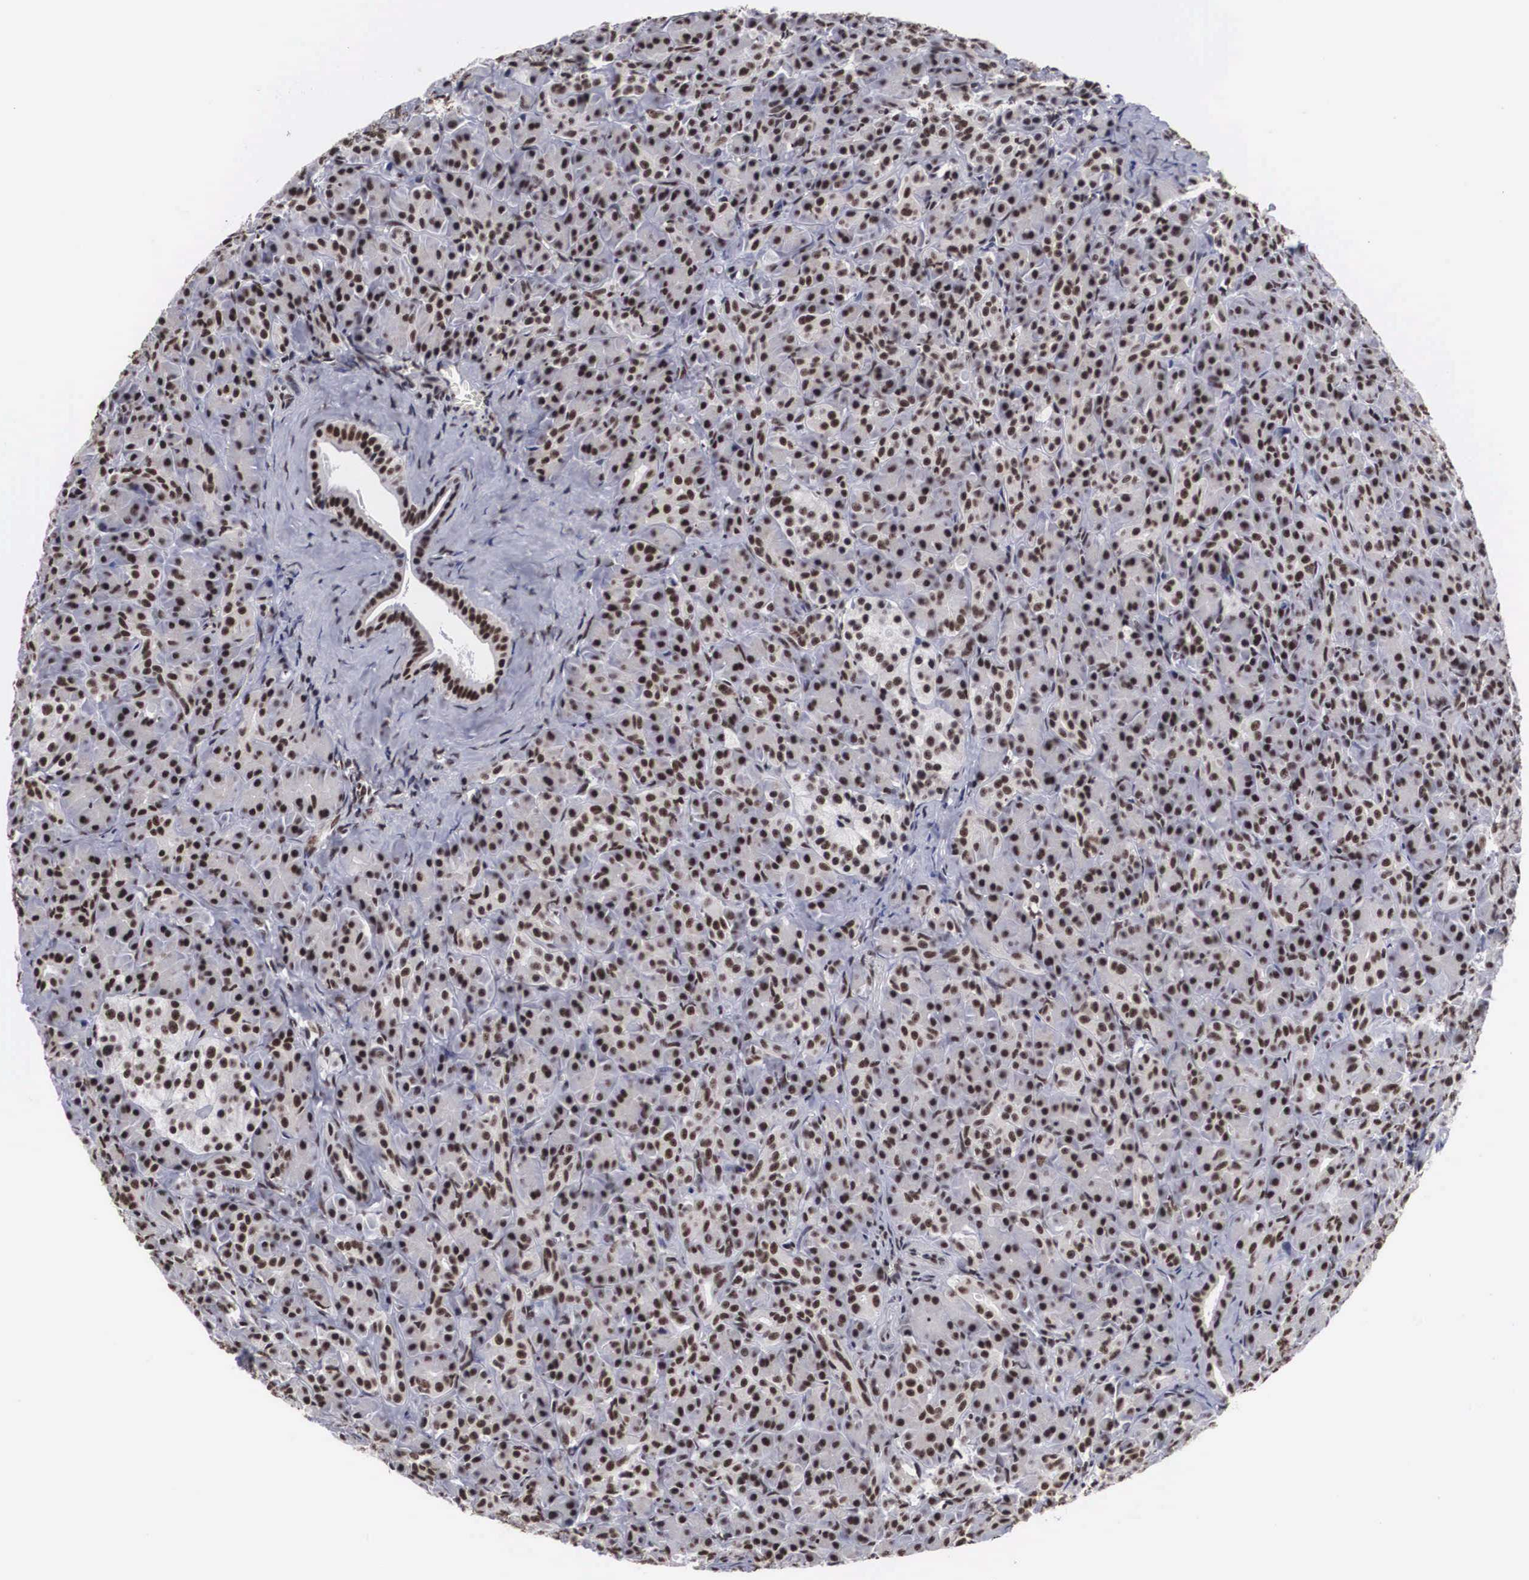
{"staining": {"intensity": "moderate", "quantity": ">75%", "location": "nuclear"}, "tissue": "pancreas", "cell_type": "Exocrine glandular cells", "image_type": "normal", "snomed": [{"axis": "morphology", "description": "Normal tissue, NOS"}, {"axis": "topography", "description": "Lymph node"}, {"axis": "topography", "description": "Pancreas"}], "caption": "Protein expression analysis of unremarkable human pancreas reveals moderate nuclear positivity in about >75% of exocrine glandular cells. The protein of interest is shown in brown color, while the nuclei are stained blue.", "gene": "ACIN1", "patient": {"sex": "male", "age": 59}}